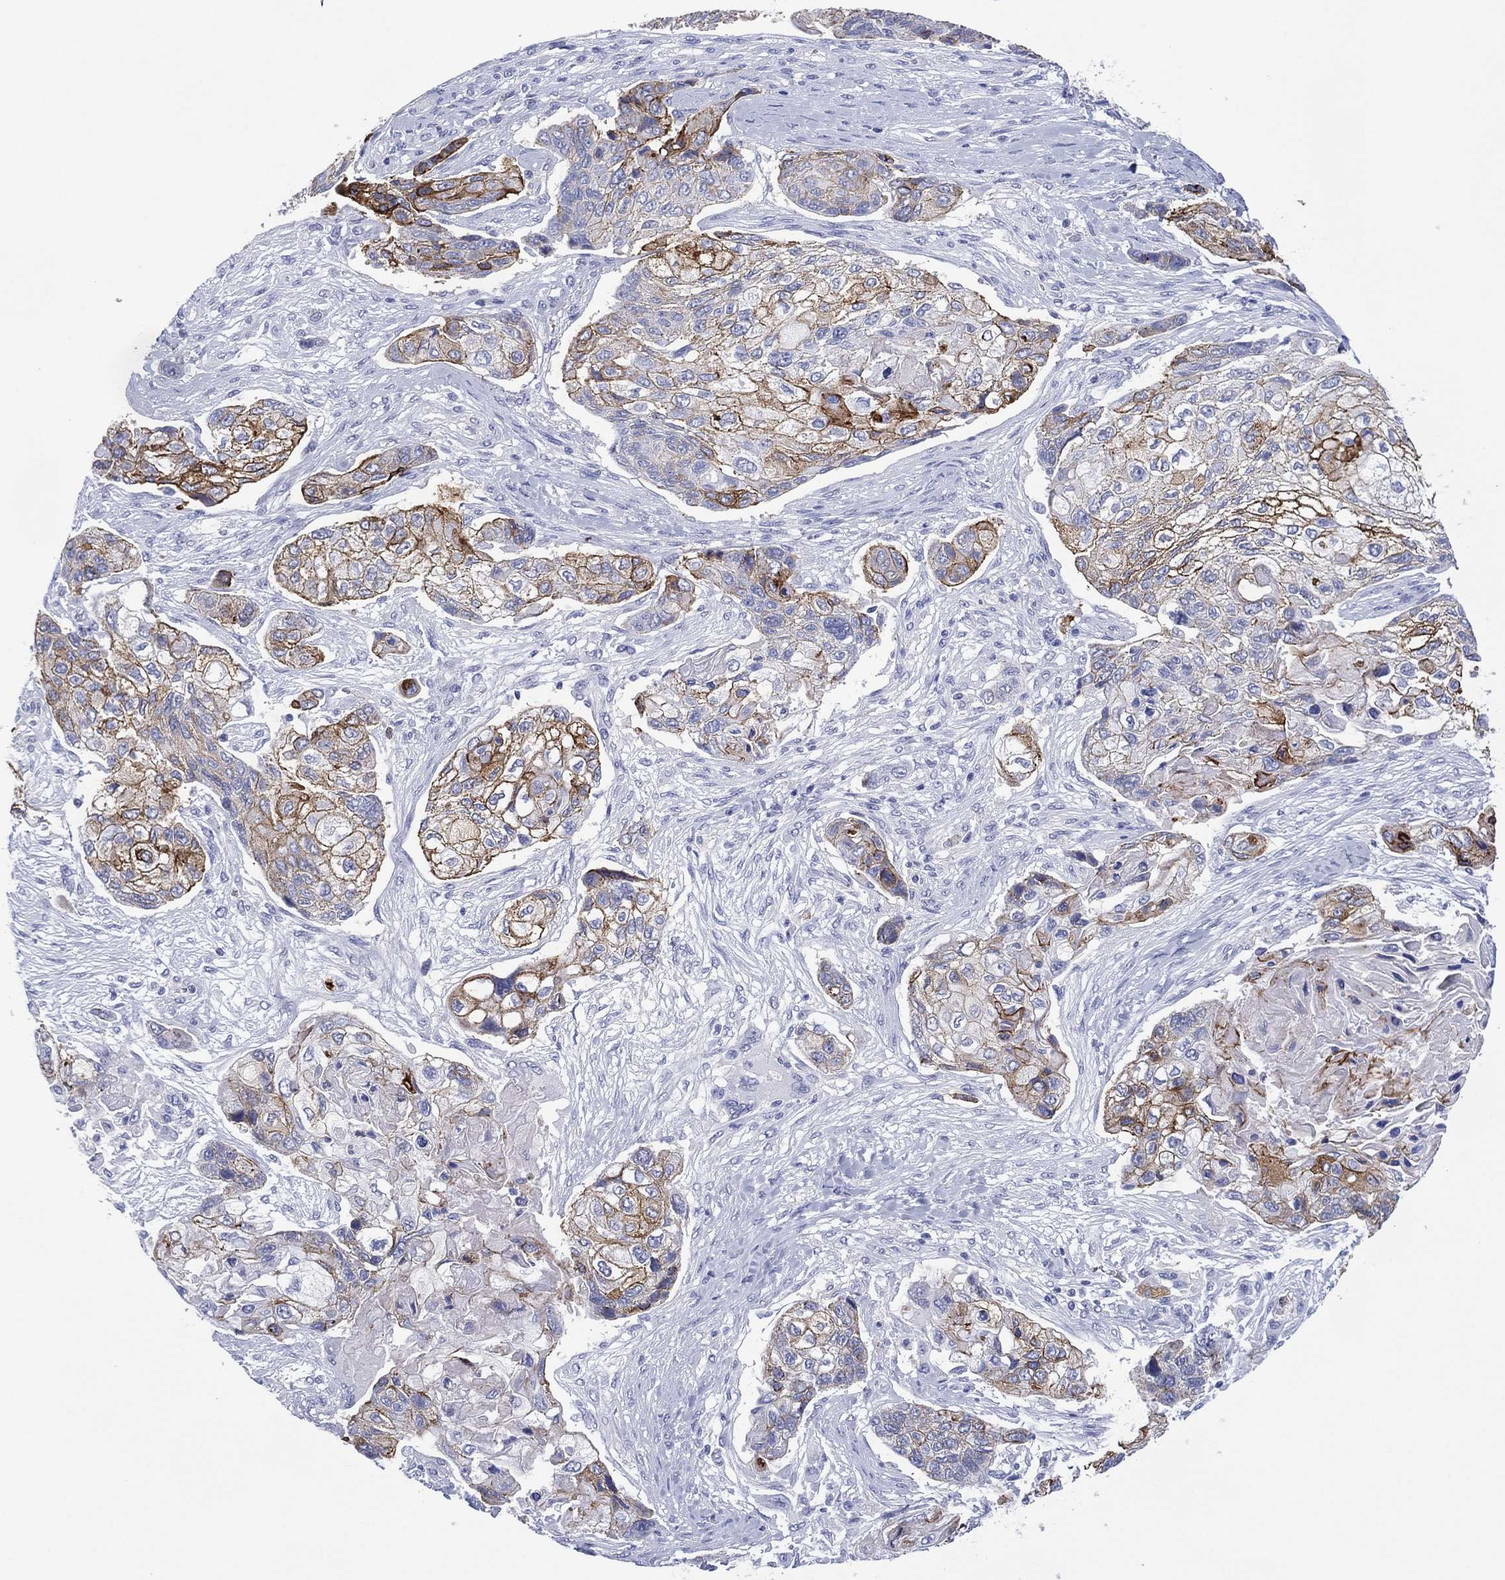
{"staining": {"intensity": "strong", "quantity": "25%-75%", "location": "cytoplasmic/membranous"}, "tissue": "lung cancer", "cell_type": "Tumor cells", "image_type": "cancer", "snomed": [{"axis": "morphology", "description": "Squamous cell carcinoma, NOS"}, {"axis": "topography", "description": "Lung"}], "caption": "This is a micrograph of IHC staining of lung cancer, which shows strong positivity in the cytoplasmic/membranous of tumor cells.", "gene": "DSG1", "patient": {"sex": "male", "age": 69}}